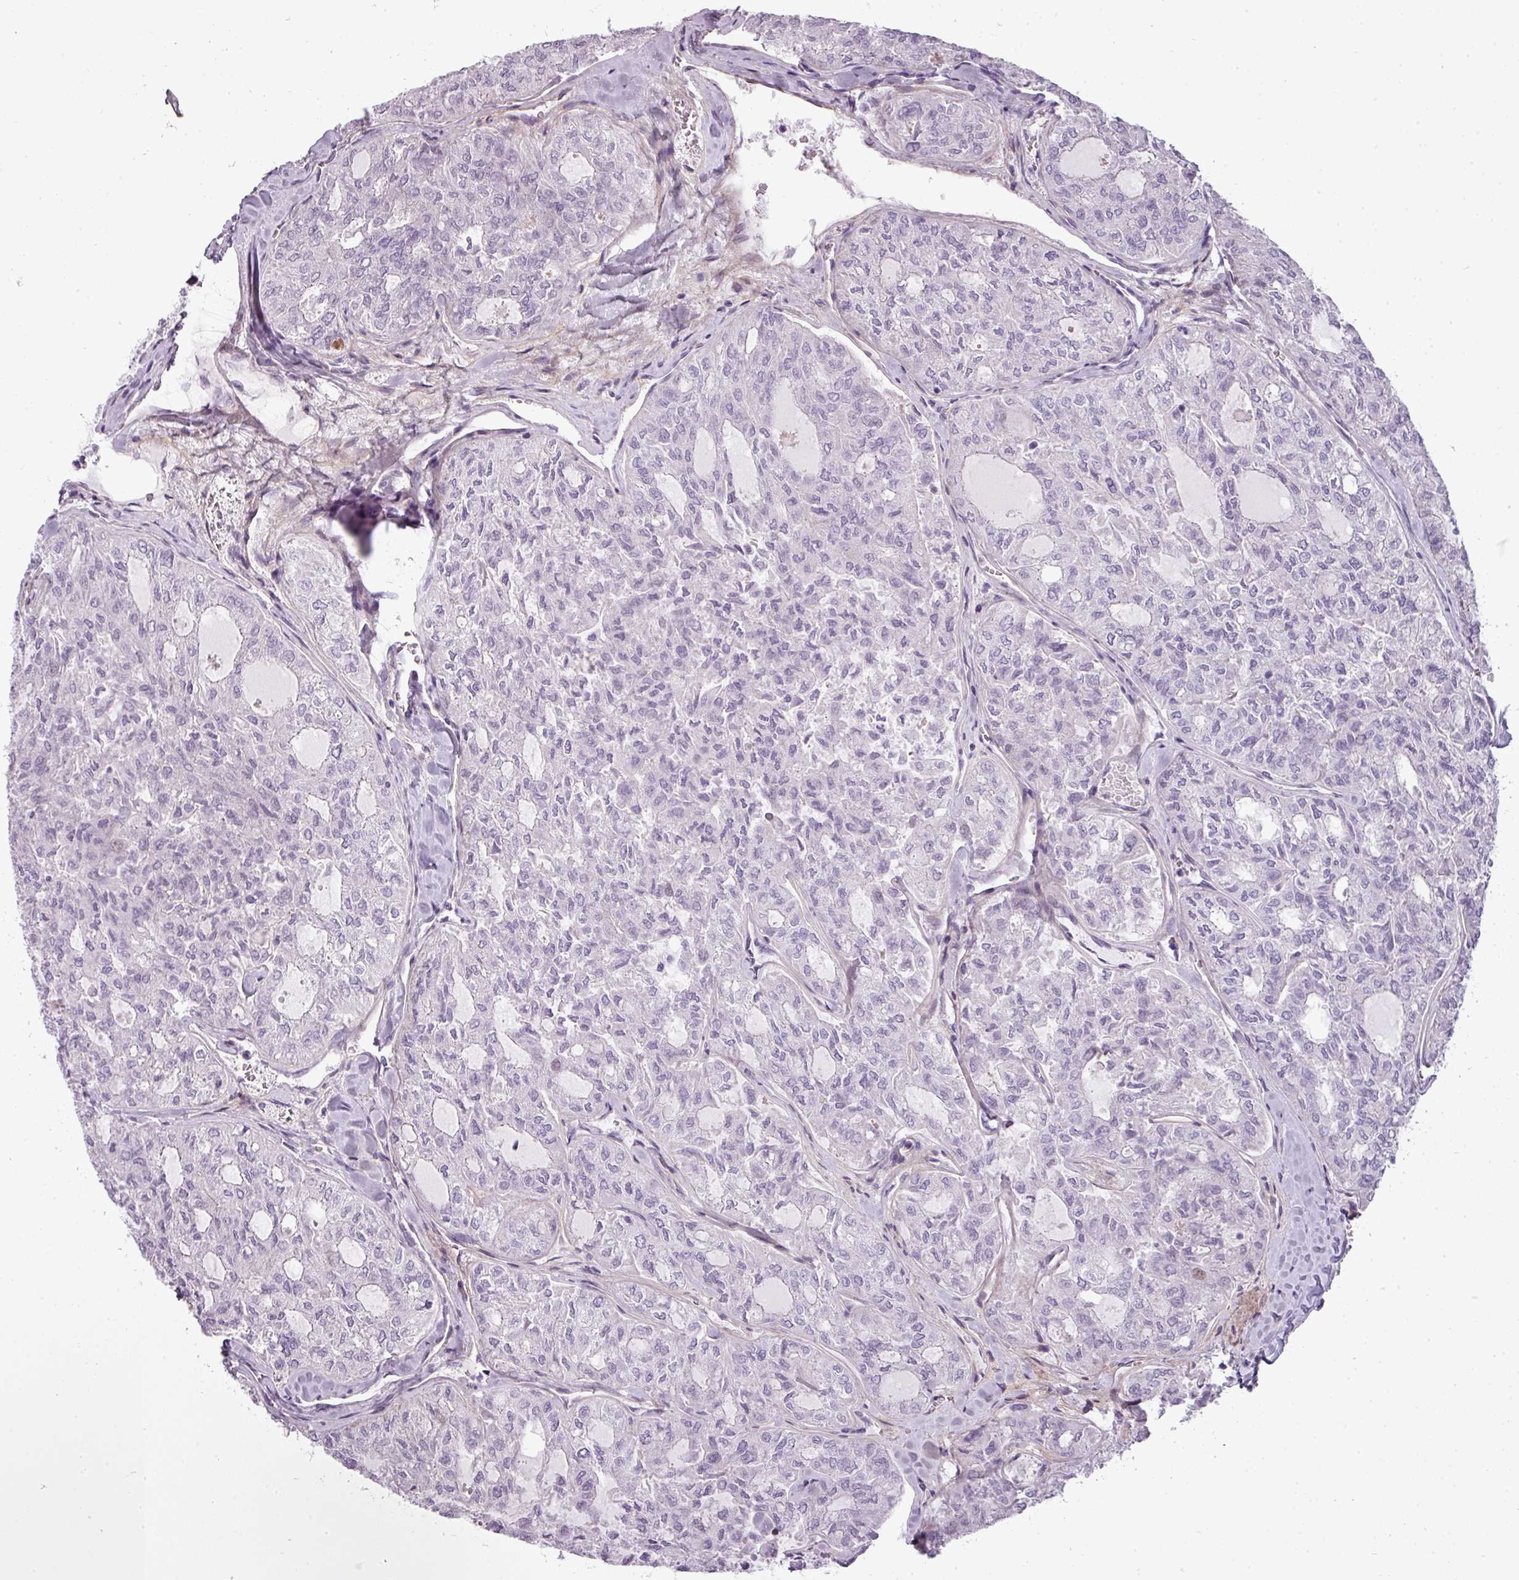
{"staining": {"intensity": "negative", "quantity": "none", "location": "none"}, "tissue": "thyroid cancer", "cell_type": "Tumor cells", "image_type": "cancer", "snomed": [{"axis": "morphology", "description": "Follicular adenoma carcinoma, NOS"}, {"axis": "topography", "description": "Thyroid gland"}], "caption": "This is a micrograph of immunohistochemistry (IHC) staining of follicular adenoma carcinoma (thyroid), which shows no staining in tumor cells. (Immunohistochemistry, brightfield microscopy, high magnification).", "gene": "CHRDL1", "patient": {"sex": "male", "age": 75}}